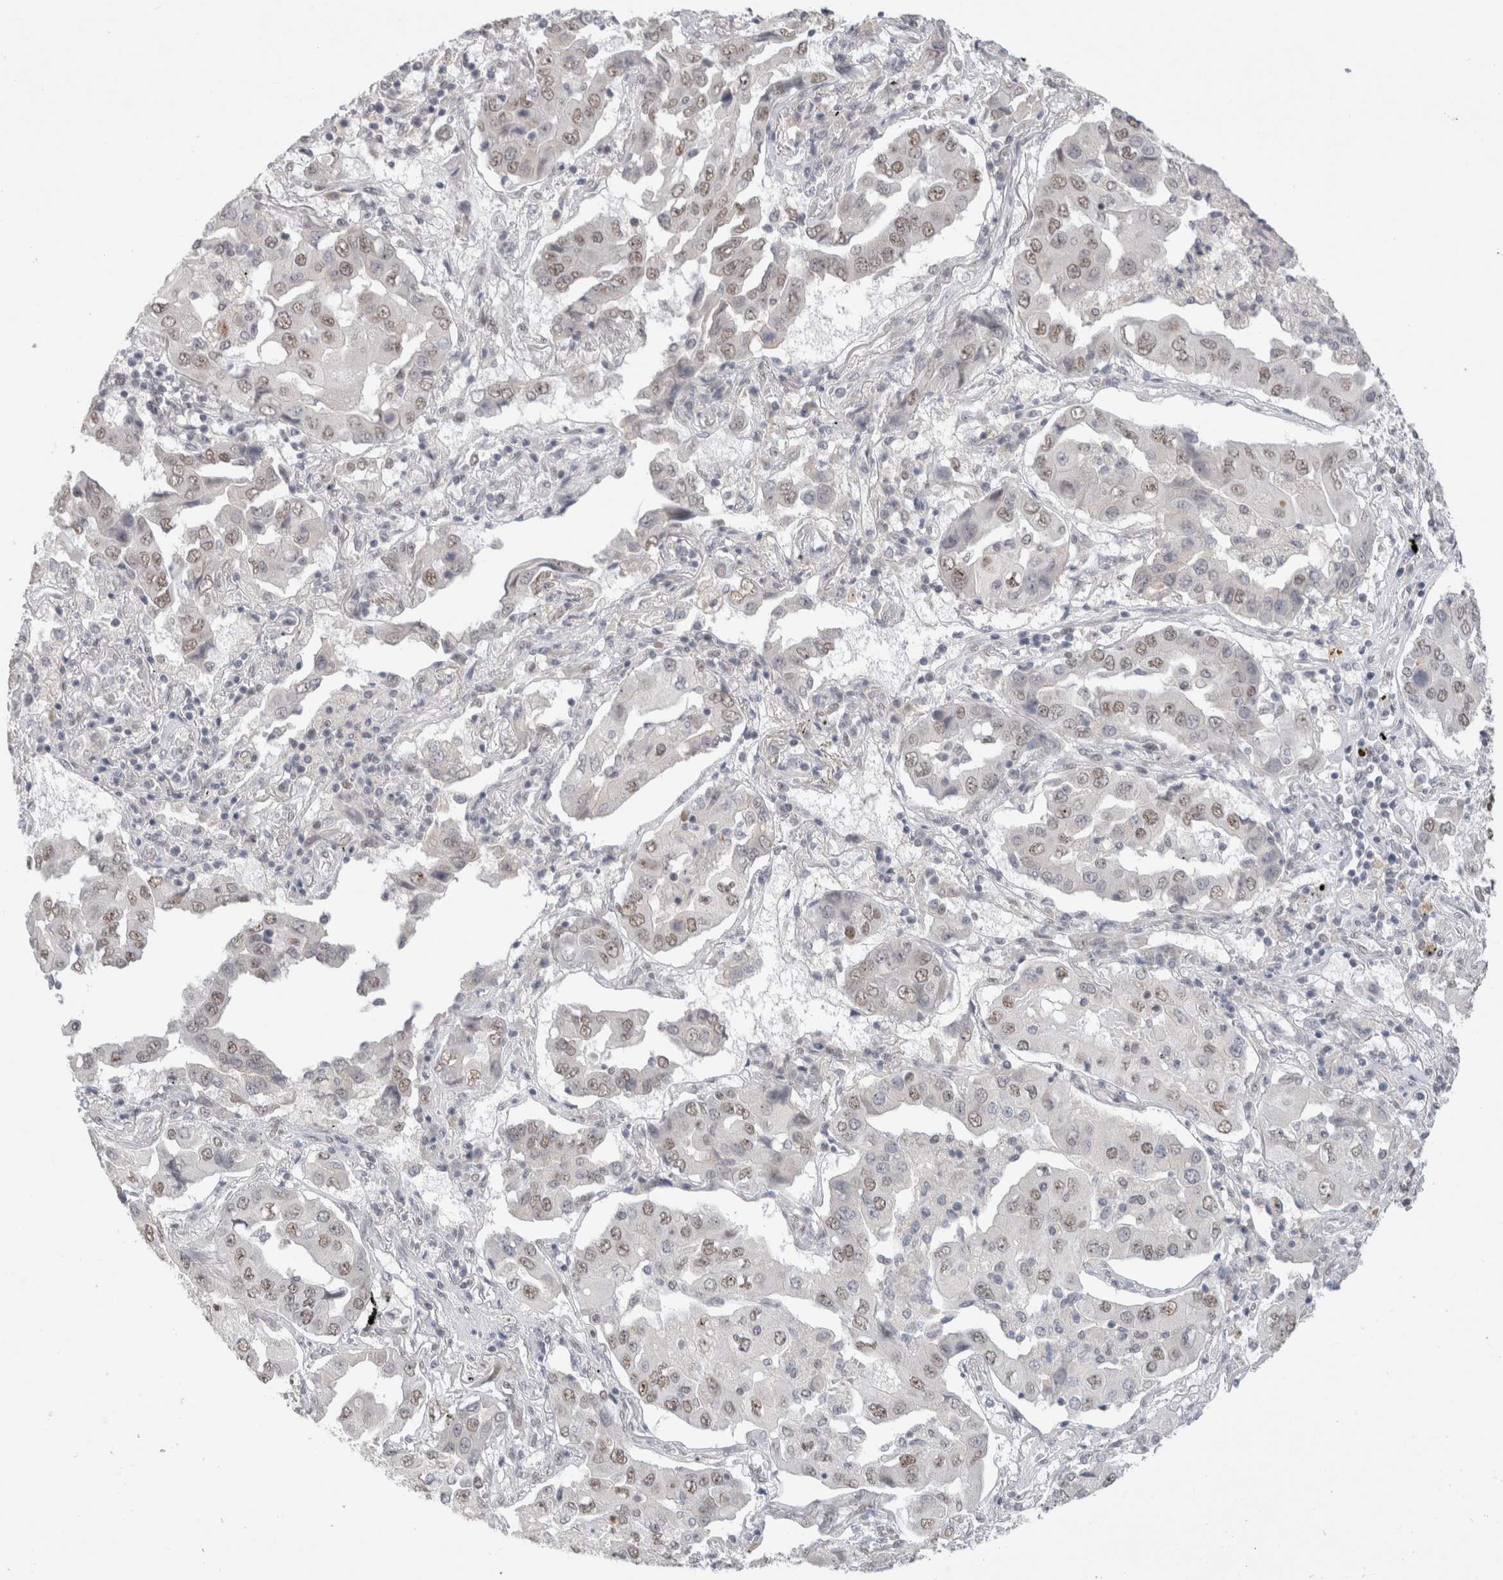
{"staining": {"intensity": "weak", "quantity": ">75%", "location": "nuclear"}, "tissue": "lung cancer", "cell_type": "Tumor cells", "image_type": "cancer", "snomed": [{"axis": "morphology", "description": "Adenocarcinoma, NOS"}, {"axis": "topography", "description": "Lung"}], "caption": "Tumor cells reveal weak nuclear staining in approximately >75% of cells in lung cancer (adenocarcinoma).", "gene": "RECQL4", "patient": {"sex": "female", "age": 65}}